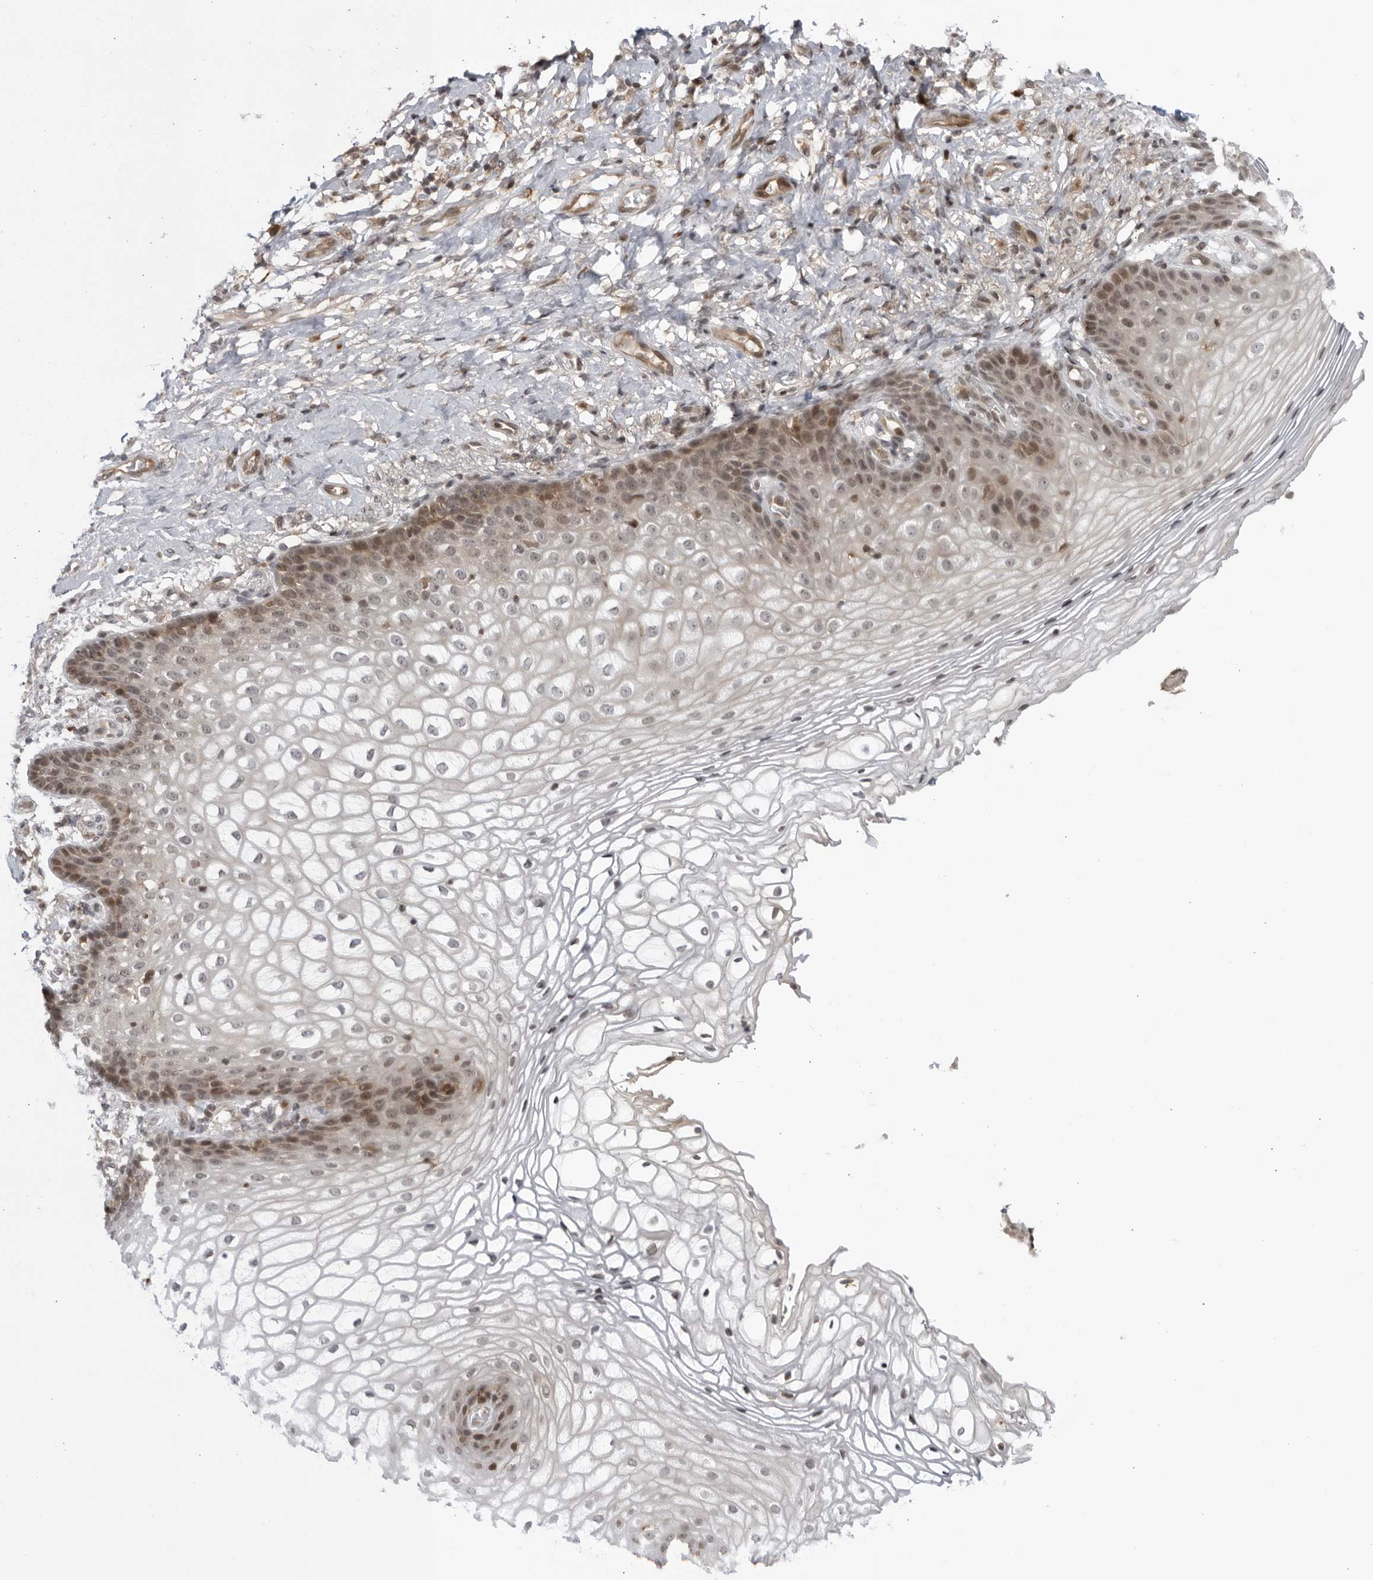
{"staining": {"intensity": "moderate", "quantity": "<25%", "location": "cytoplasmic/membranous,nuclear"}, "tissue": "vagina", "cell_type": "Squamous epithelial cells", "image_type": "normal", "snomed": [{"axis": "morphology", "description": "Normal tissue, NOS"}, {"axis": "topography", "description": "Vagina"}], "caption": "Immunohistochemistry (IHC) image of unremarkable vagina: vagina stained using immunohistochemistry (IHC) reveals low levels of moderate protein expression localized specifically in the cytoplasmic/membranous,nuclear of squamous epithelial cells, appearing as a cytoplasmic/membranous,nuclear brown color.", "gene": "DTL", "patient": {"sex": "female", "age": 60}}